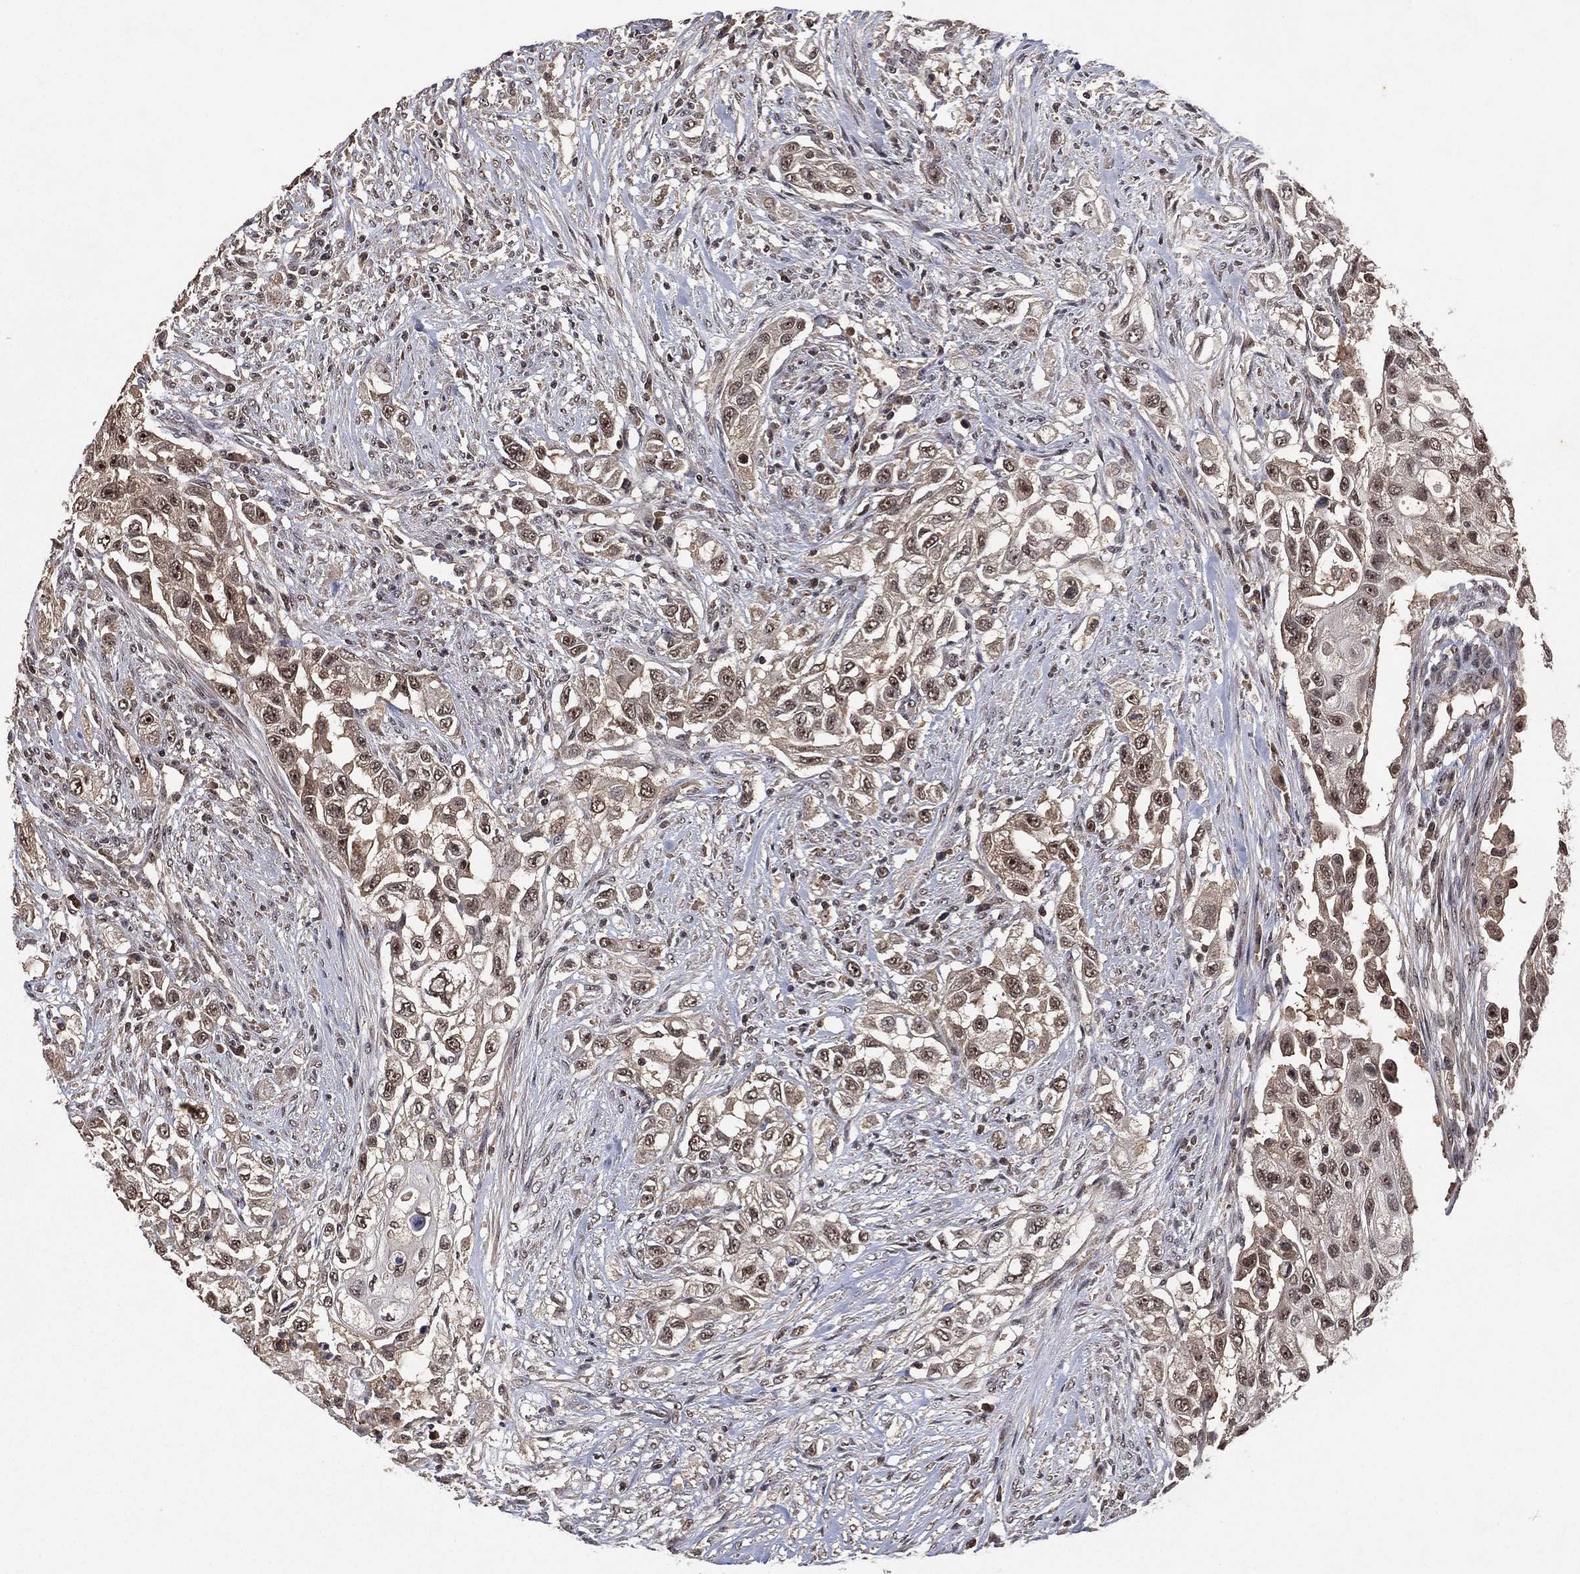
{"staining": {"intensity": "weak", "quantity": "25%-75%", "location": "cytoplasmic/membranous"}, "tissue": "urothelial cancer", "cell_type": "Tumor cells", "image_type": "cancer", "snomed": [{"axis": "morphology", "description": "Urothelial carcinoma, High grade"}, {"axis": "topography", "description": "Urinary bladder"}], "caption": "High-power microscopy captured an immunohistochemistry (IHC) micrograph of urothelial carcinoma (high-grade), revealing weak cytoplasmic/membranous expression in approximately 25%-75% of tumor cells.", "gene": "NELFCD", "patient": {"sex": "female", "age": 56}}